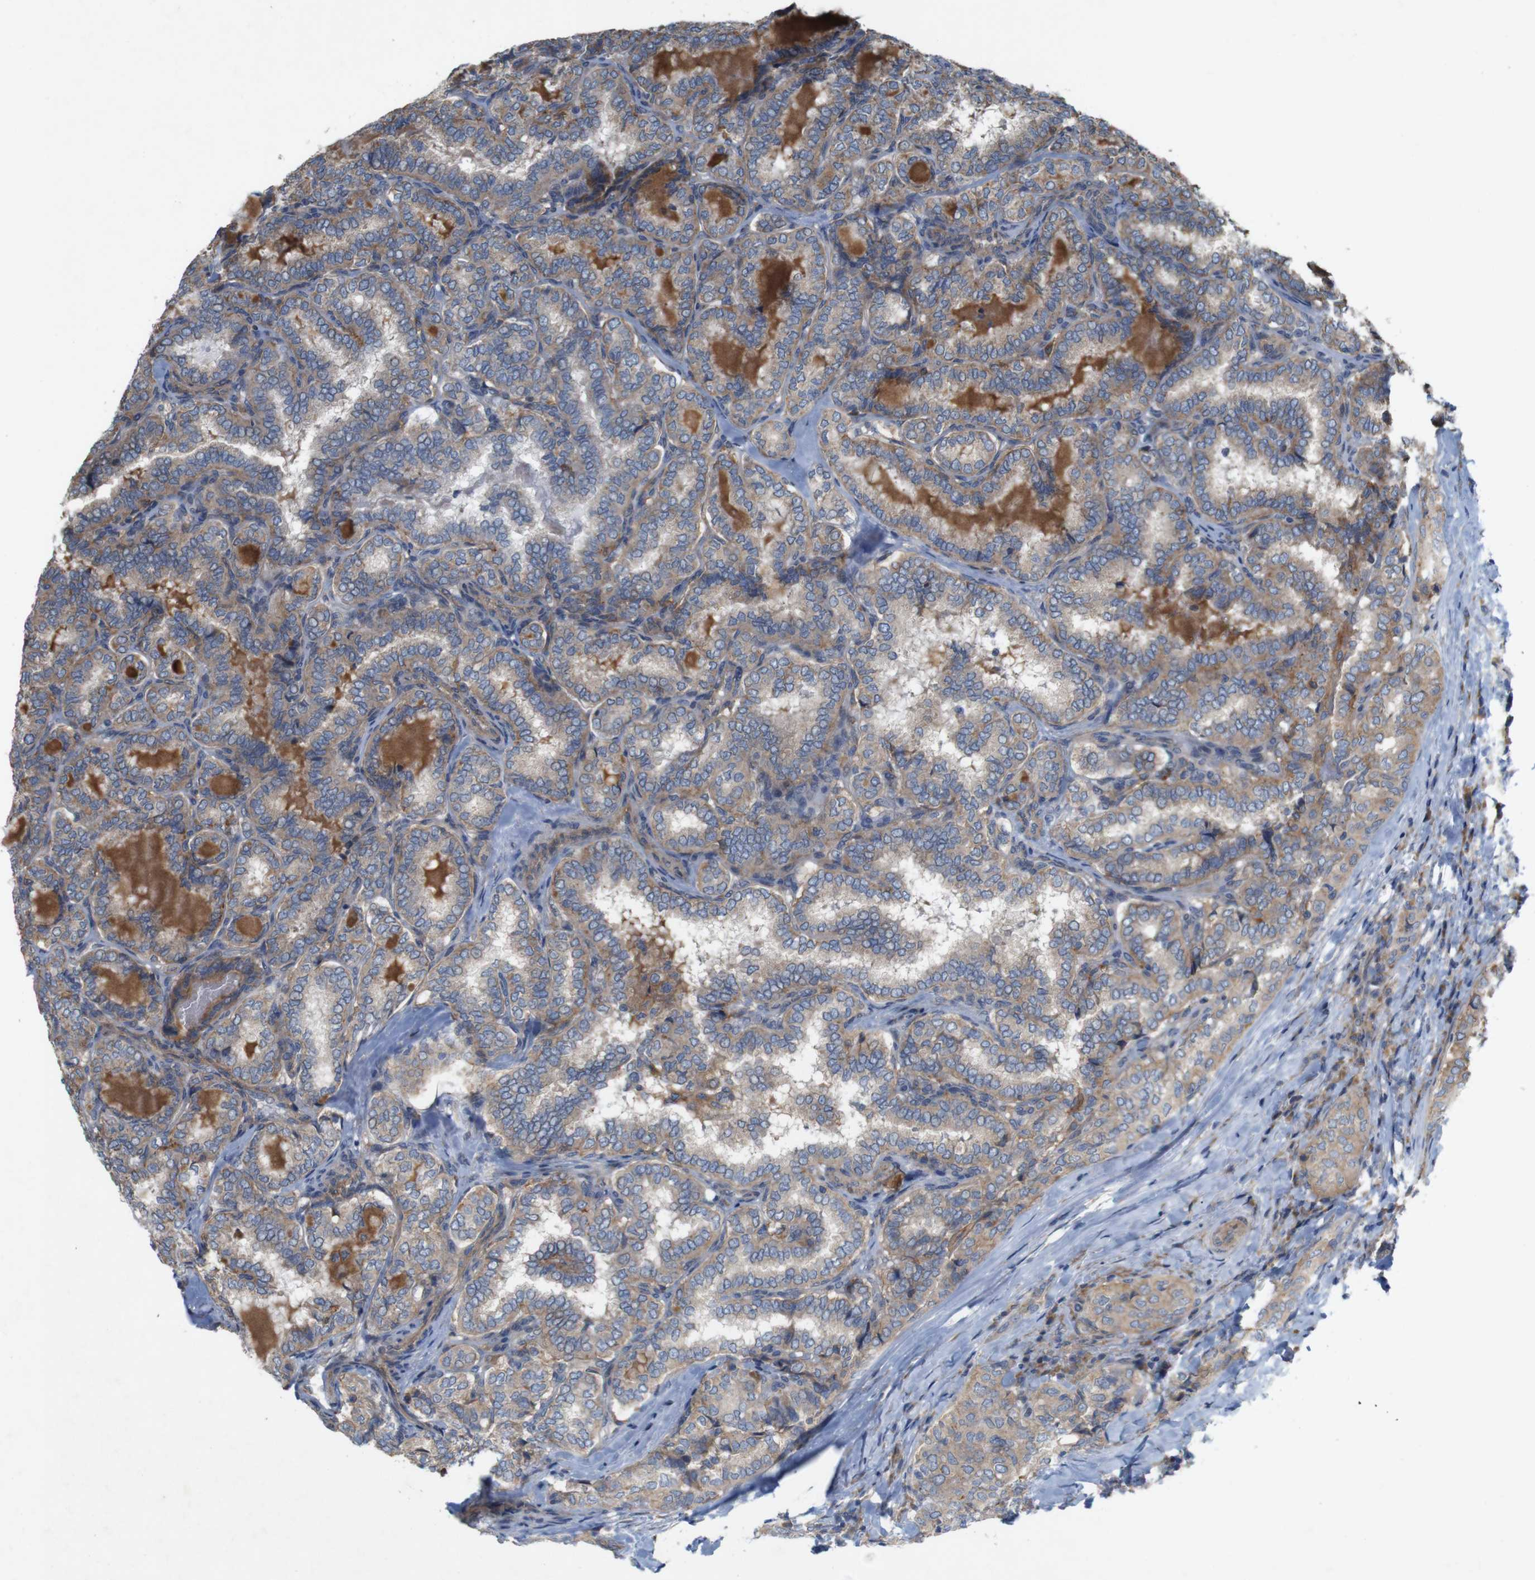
{"staining": {"intensity": "weak", "quantity": ">75%", "location": "cytoplasmic/membranous"}, "tissue": "thyroid cancer", "cell_type": "Tumor cells", "image_type": "cancer", "snomed": [{"axis": "morphology", "description": "Normal tissue, NOS"}, {"axis": "morphology", "description": "Papillary adenocarcinoma, NOS"}, {"axis": "topography", "description": "Thyroid gland"}], "caption": "Papillary adenocarcinoma (thyroid) was stained to show a protein in brown. There is low levels of weak cytoplasmic/membranous positivity in about >75% of tumor cells. (DAB (3,3'-diaminobenzidine) IHC with brightfield microscopy, high magnification).", "gene": "SIGLEC8", "patient": {"sex": "female", "age": 30}}